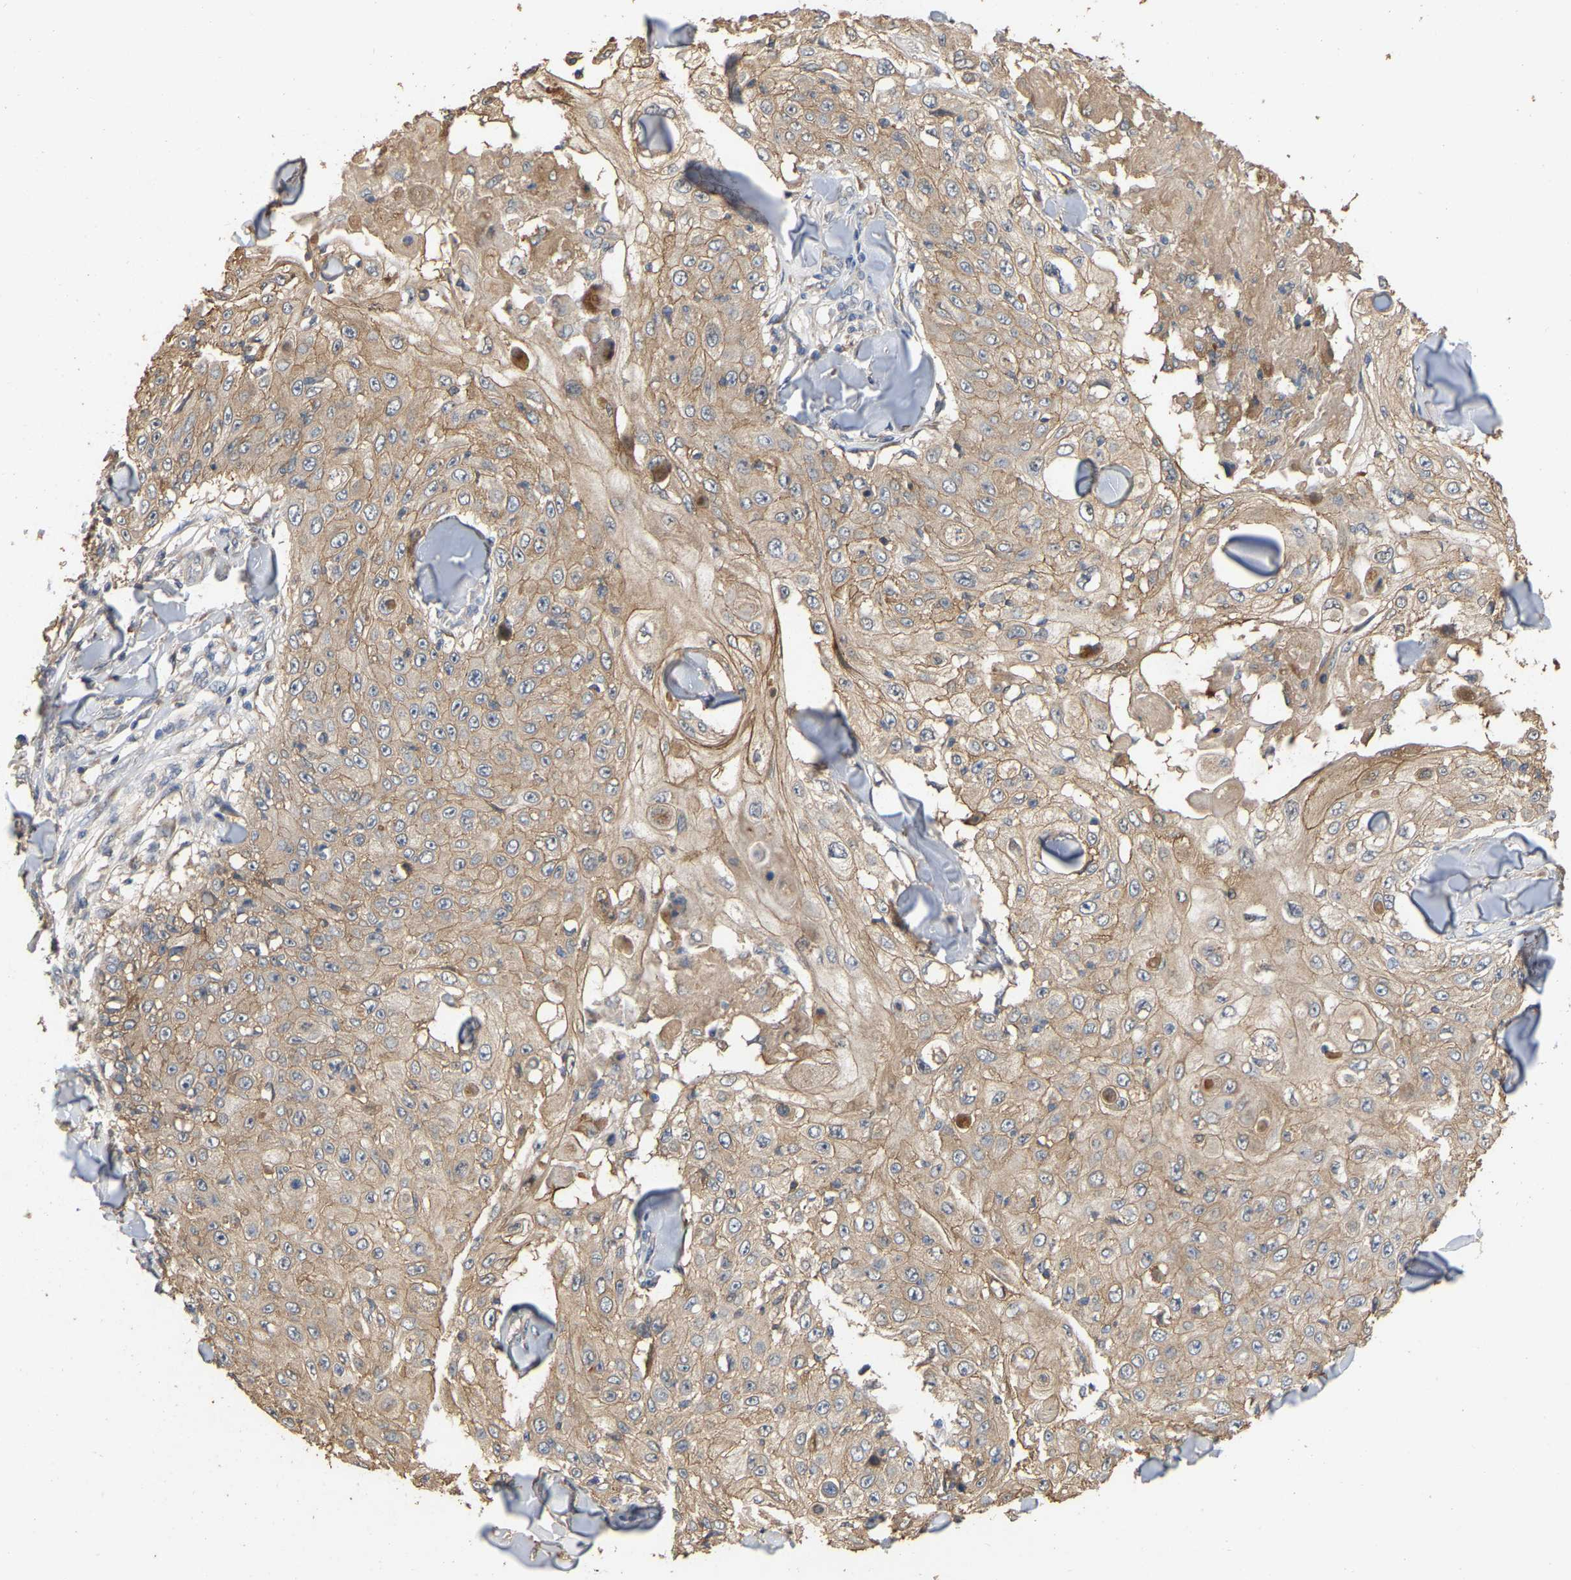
{"staining": {"intensity": "weak", "quantity": ">75%", "location": "cytoplasmic/membranous"}, "tissue": "skin cancer", "cell_type": "Tumor cells", "image_type": "cancer", "snomed": [{"axis": "morphology", "description": "Squamous cell carcinoma, NOS"}, {"axis": "topography", "description": "Skin"}], "caption": "Tumor cells reveal weak cytoplasmic/membranous expression in about >75% of cells in skin cancer. The staining was performed using DAB (3,3'-diaminobenzidine) to visualize the protein expression in brown, while the nuclei were stained in blue with hematoxylin (Magnification: 20x).", "gene": "NCS1", "patient": {"sex": "male", "age": 86}}